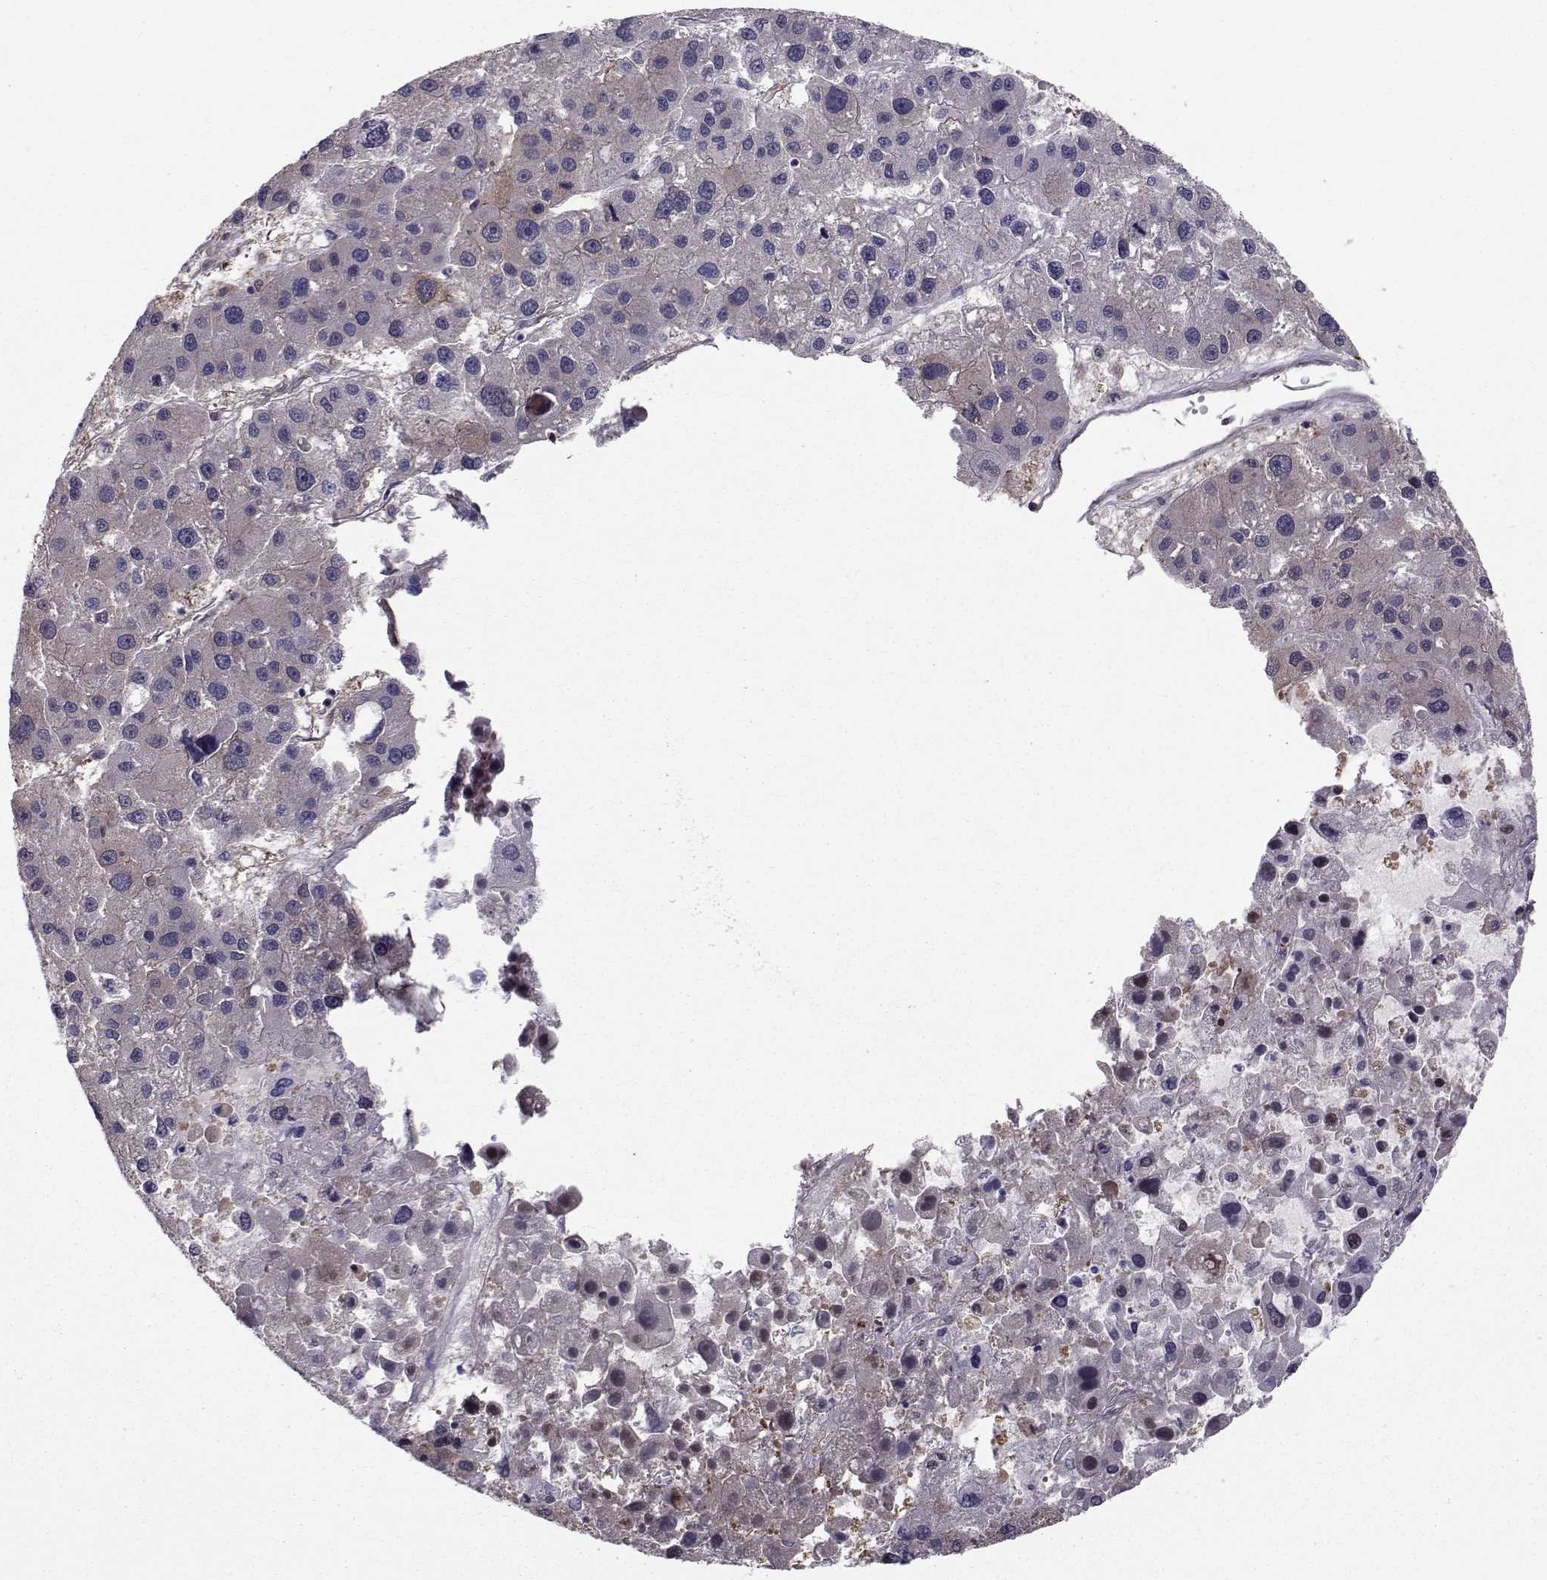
{"staining": {"intensity": "weak", "quantity": "<25%", "location": "cytoplasmic/membranous"}, "tissue": "liver cancer", "cell_type": "Tumor cells", "image_type": "cancer", "snomed": [{"axis": "morphology", "description": "Carcinoma, Hepatocellular, NOS"}, {"axis": "topography", "description": "Liver"}], "caption": "Immunohistochemistry of hepatocellular carcinoma (liver) demonstrates no expression in tumor cells. (Stains: DAB immunohistochemistry with hematoxylin counter stain, Microscopy: brightfield microscopy at high magnification).", "gene": "HSP90AB1", "patient": {"sex": "male", "age": 73}}